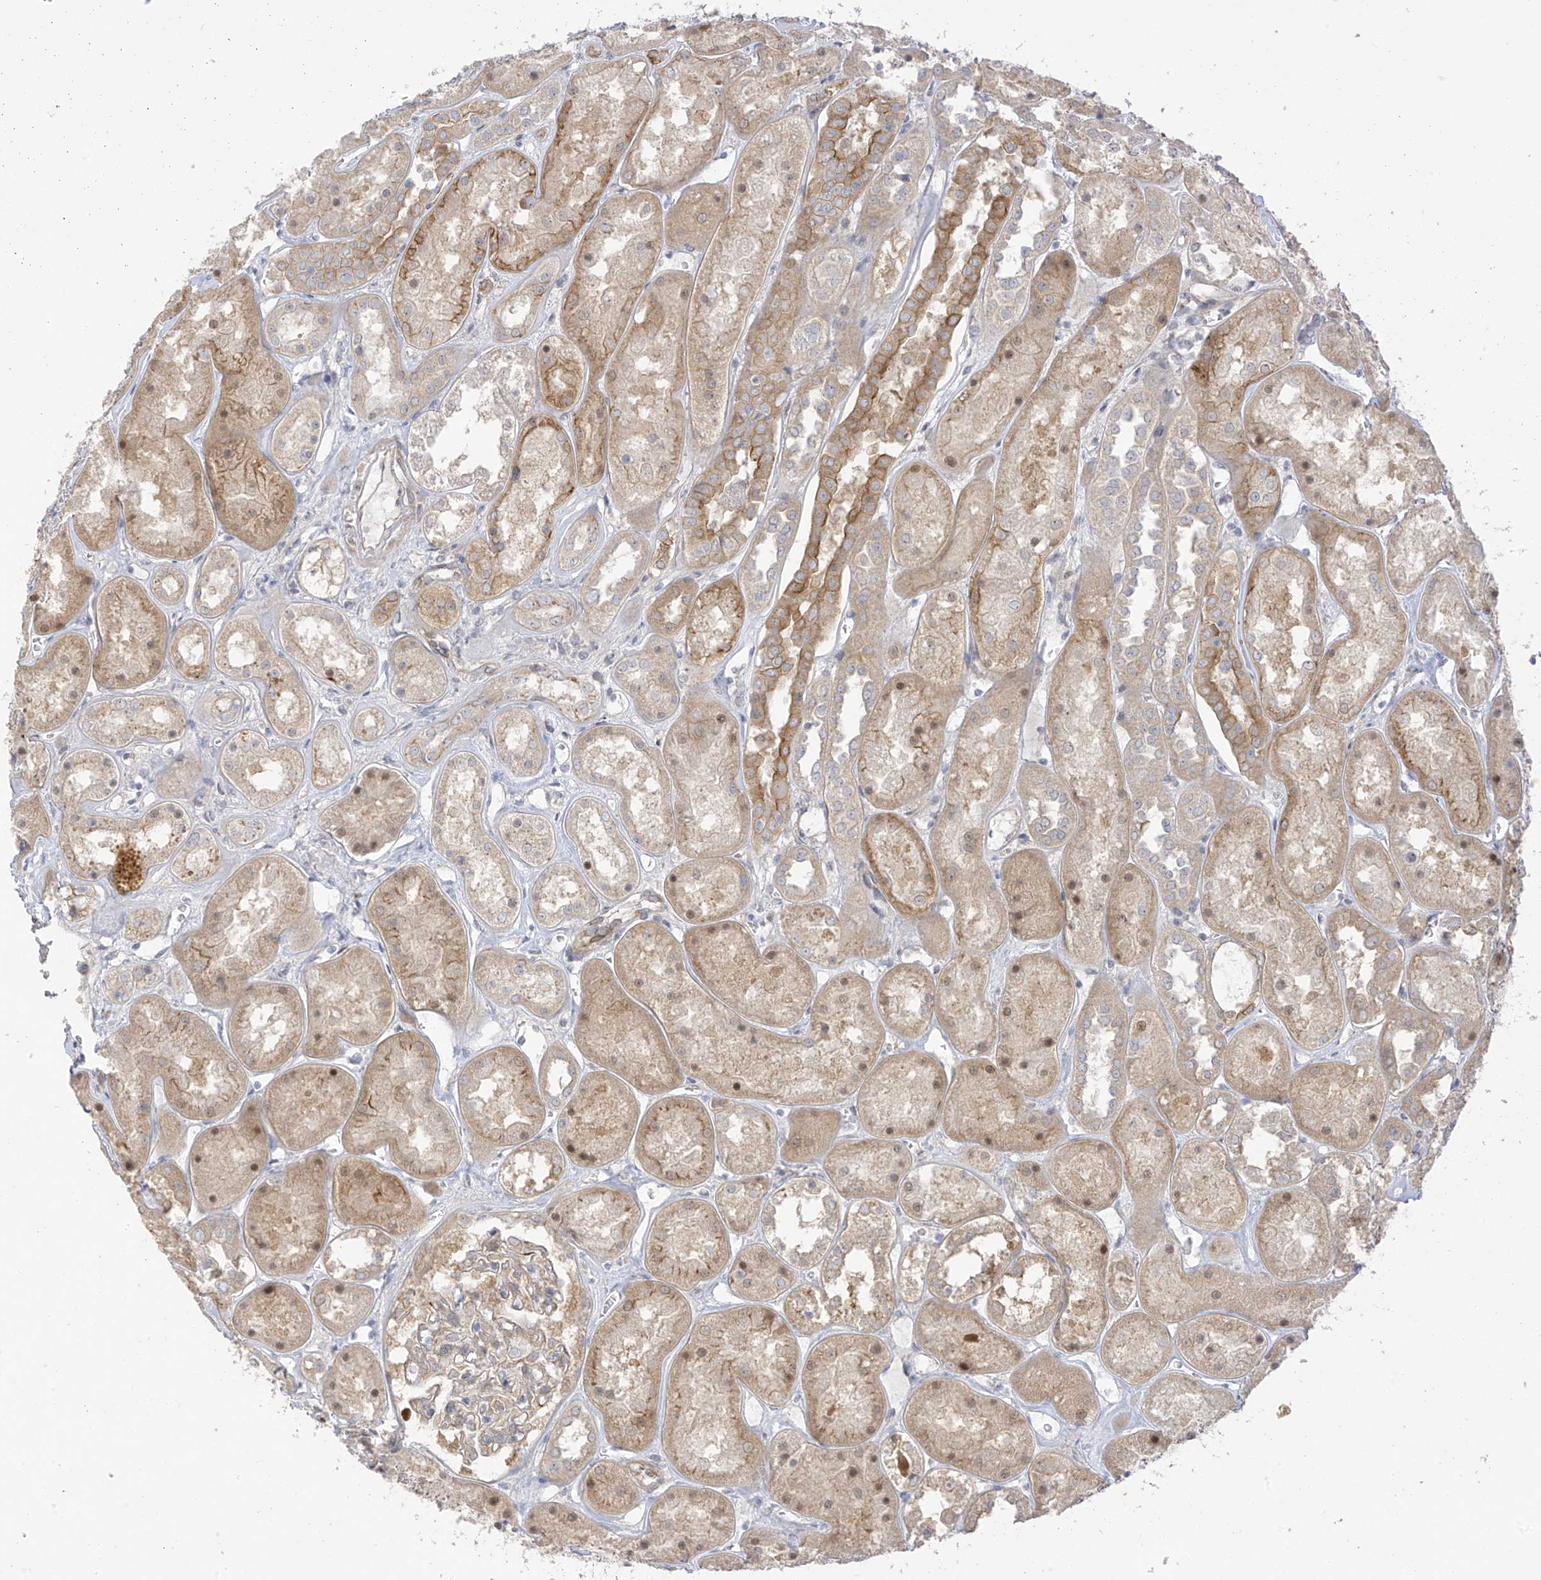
{"staining": {"intensity": "weak", "quantity": "25%-75%", "location": "cytoplasmic/membranous"}, "tissue": "kidney", "cell_type": "Cells in glomeruli", "image_type": "normal", "snomed": [{"axis": "morphology", "description": "Normal tissue, NOS"}, {"axis": "topography", "description": "Kidney"}], "caption": "Immunohistochemical staining of normal human kidney shows 25%-75% levels of weak cytoplasmic/membranous protein expression in approximately 25%-75% of cells in glomeruli.", "gene": "EIPR1", "patient": {"sex": "male", "age": 70}}